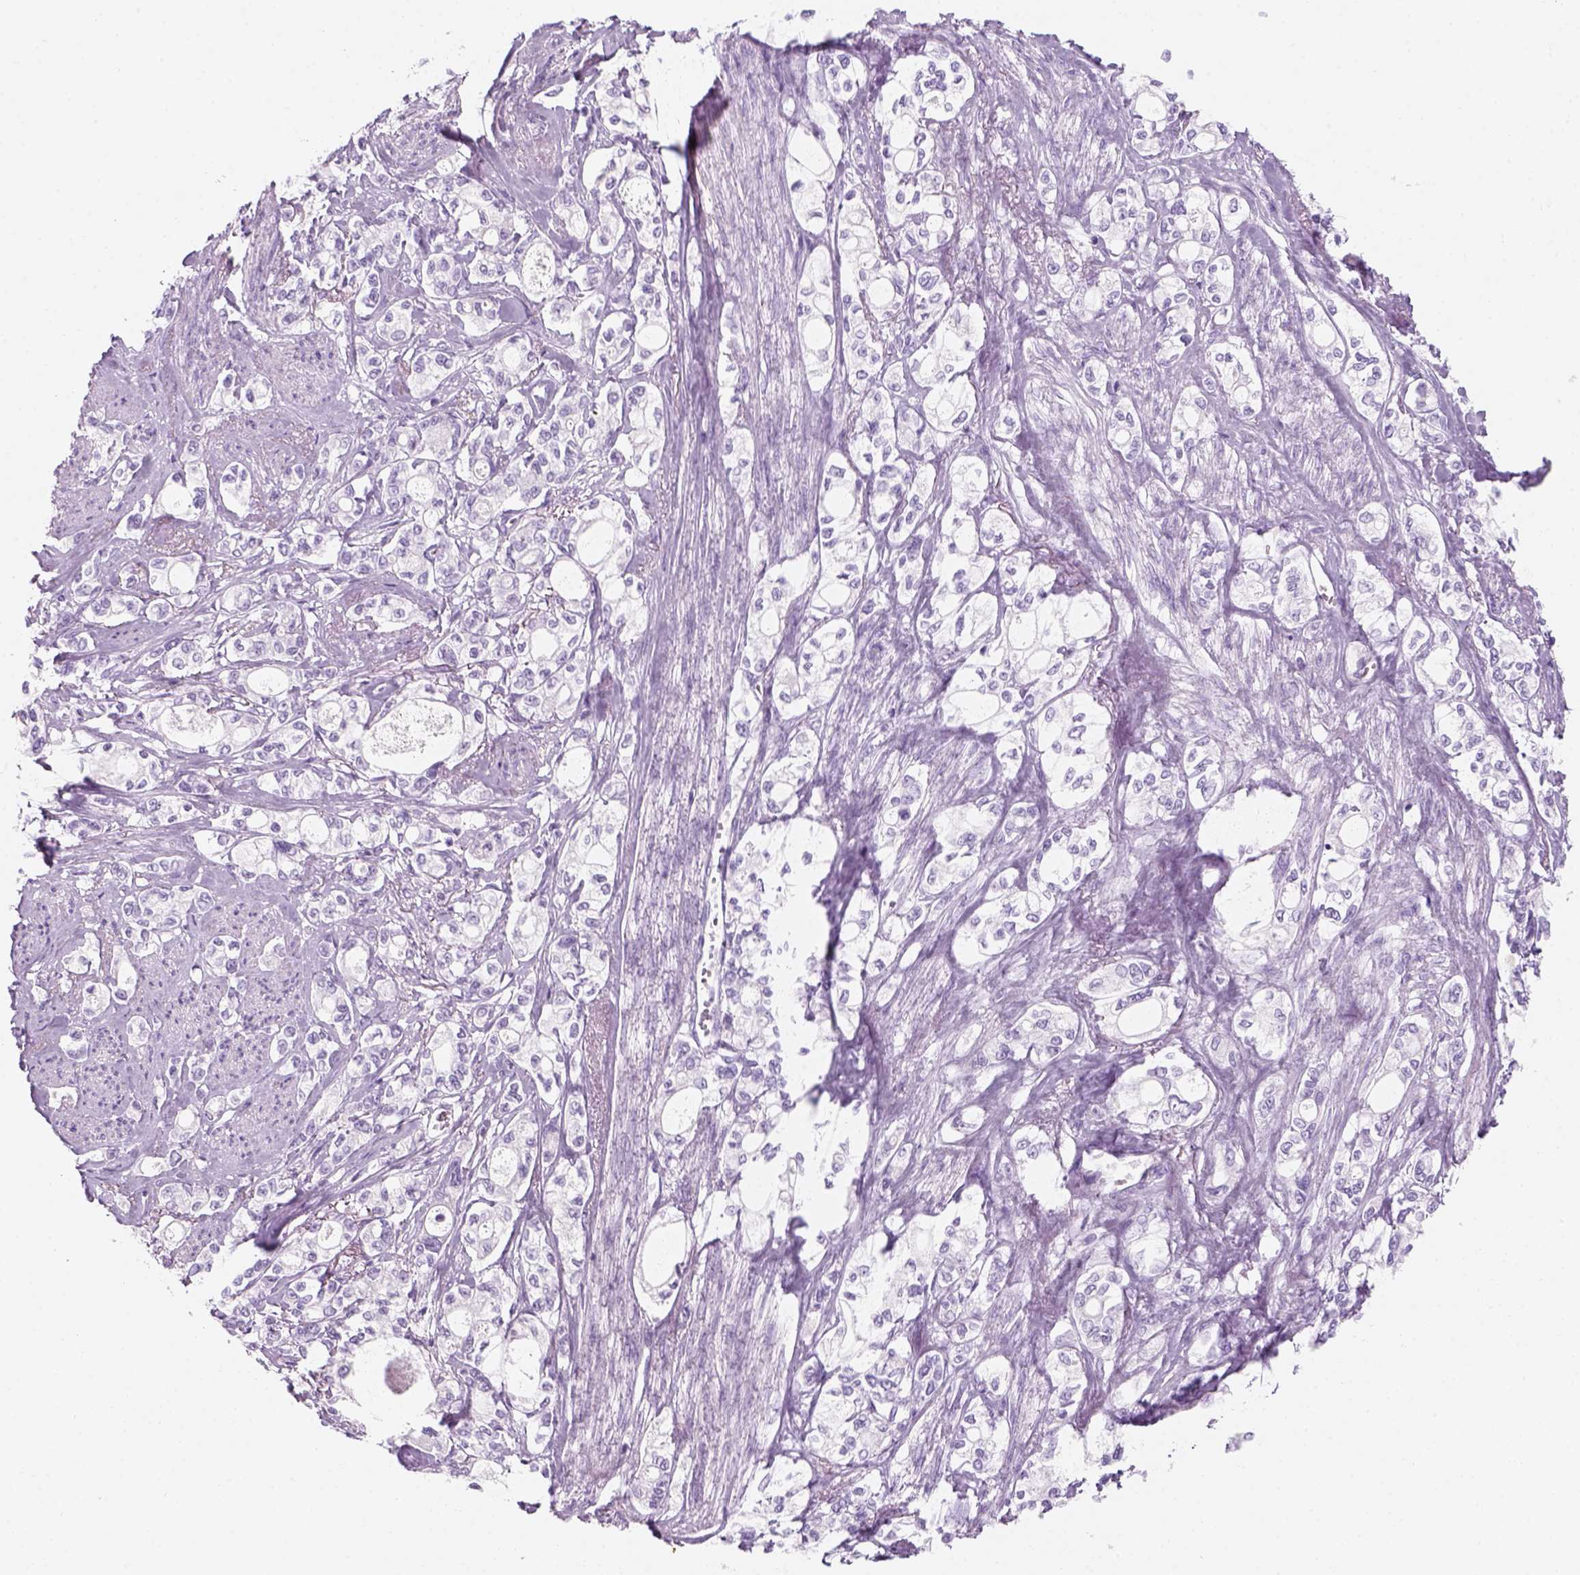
{"staining": {"intensity": "negative", "quantity": "none", "location": "none"}, "tissue": "stomach cancer", "cell_type": "Tumor cells", "image_type": "cancer", "snomed": [{"axis": "morphology", "description": "Adenocarcinoma, NOS"}, {"axis": "topography", "description": "Stomach"}], "caption": "High power microscopy photomicrograph of an immunohistochemistry (IHC) micrograph of stomach adenocarcinoma, revealing no significant staining in tumor cells.", "gene": "KRTAP11-1", "patient": {"sex": "male", "age": 63}}